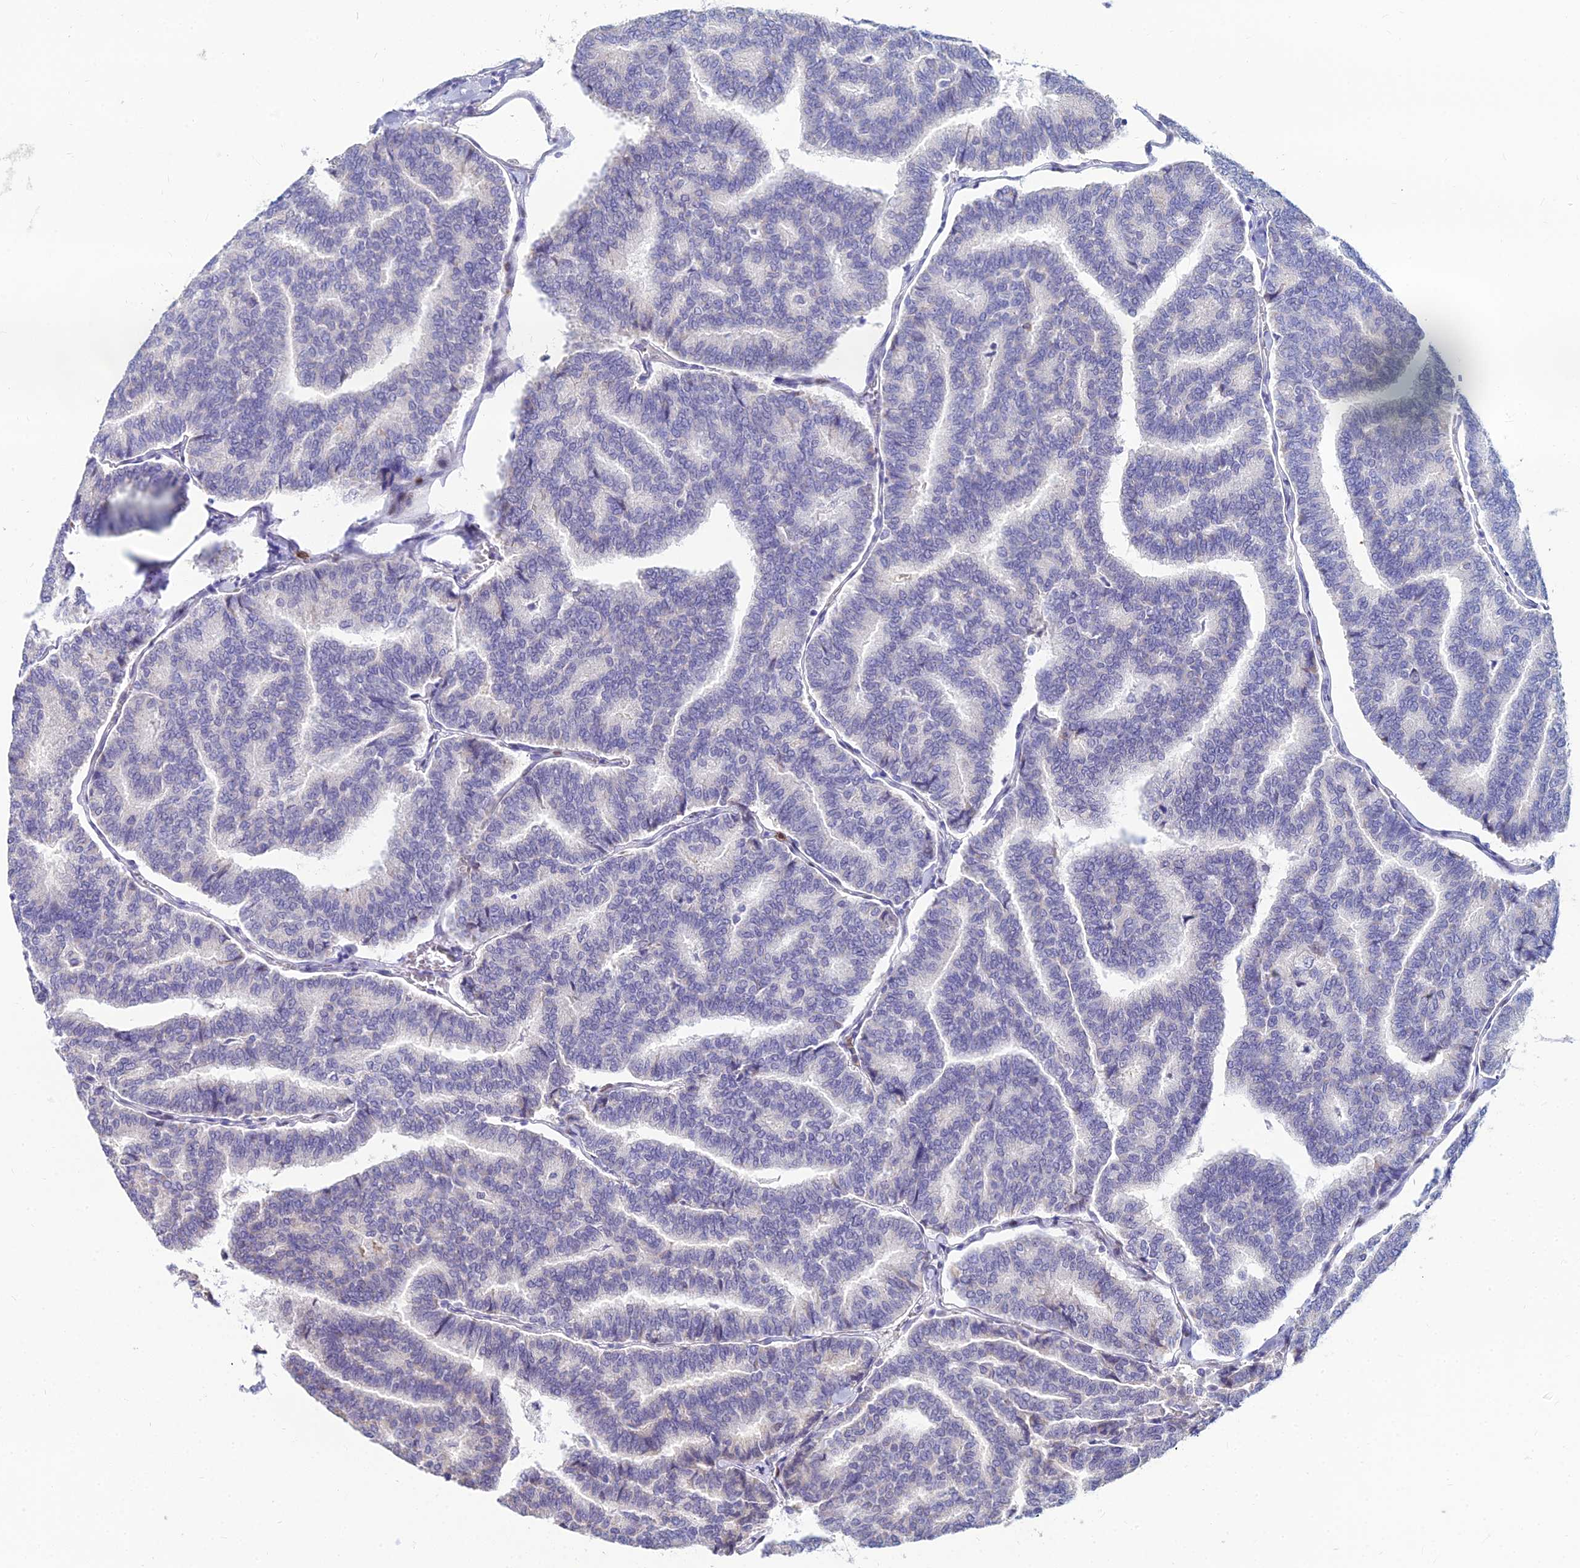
{"staining": {"intensity": "negative", "quantity": "none", "location": "none"}, "tissue": "thyroid cancer", "cell_type": "Tumor cells", "image_type": "cancer", "snomed": [{"axis": "morphology", "description": "Papillary adenocarcinoma, NOS"}, {"axis": "topography", "description": "Thyroid gland"}], "caption": "Tumor cells show no significant positivity in thyroid cancer.", "gene": "GOLGA6D", "patient": {"sex": "female", "age": 35}}